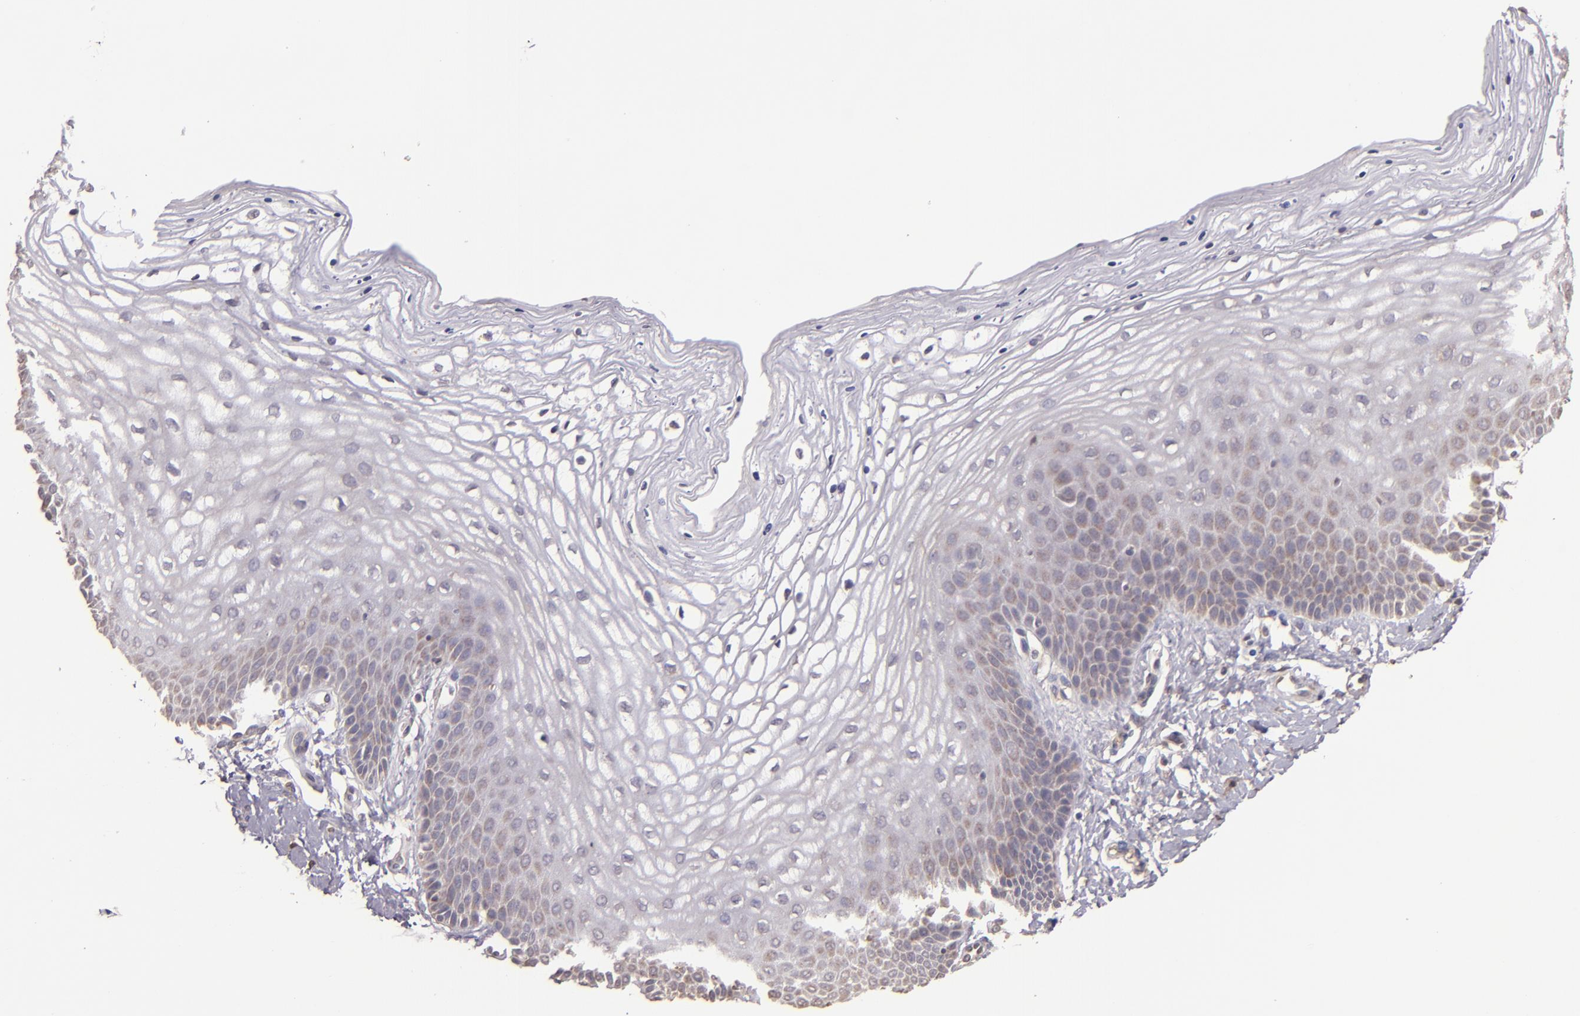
{"staining": {"intensity": "weak", "quantity": "<25%", "location": "cytoplasmic/membranous"}, "tissue": "vagina", "cell_type": "Squamous epithelial cells", "image_type": "normal", "snomed": [{"axis": "morphology", "description": "Normal tissue, NOS"}, {"axis": "topography", "description": "Vagina"}], "caption": "Vagina was stained to show a protein in brown. There is no significant expression in squamous epithelial cells. The staining is performed using DAB brown chromogen with nuclei counter-stained in using hematoxylin.", "gene": "ABL1", "patient": {"sex": "female", "age": 68}}